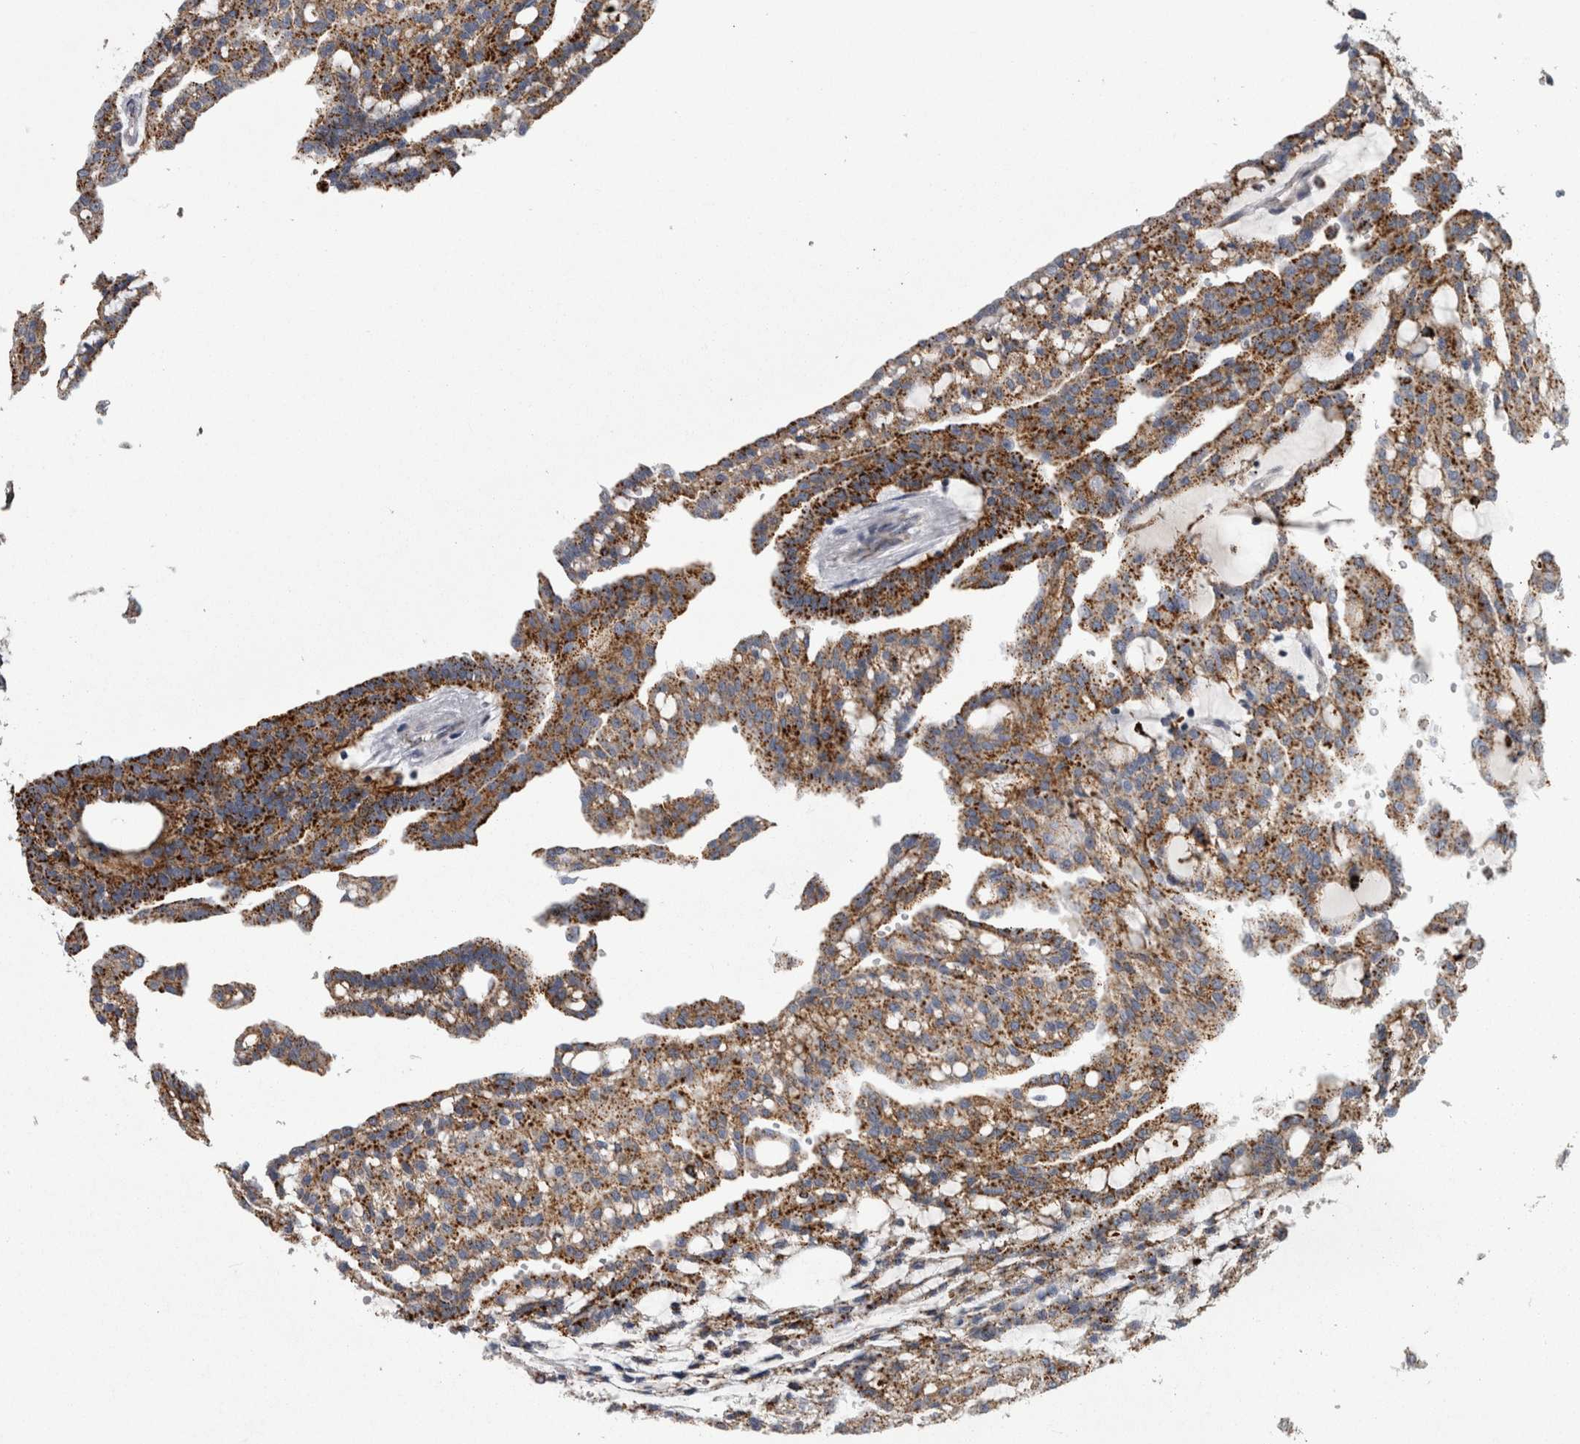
{"staining": {"intensity": "strong", "quantity": ">75%", "location": "cytoplasmic/membranous"}, "tissue": "renal cancer", "cell_type": "Tumor cells", "image_type": "cancer", "snomed": [{"axis": "morphology", "description": "Adenocarcinoma, NOS"}, {"axis": "topography", "description": "Kidney"}], "caption": "Renal adenocarcinoma stained with DAB (3,3'-diaminobenzidine) immunohistochemistry (IHC) demonstrates high levels of strong cytoplasmic/membranous staining in approximately >75% of tumor cells.", "gene": "DPP7", "patient": {"sex": "male", "age": 63}}